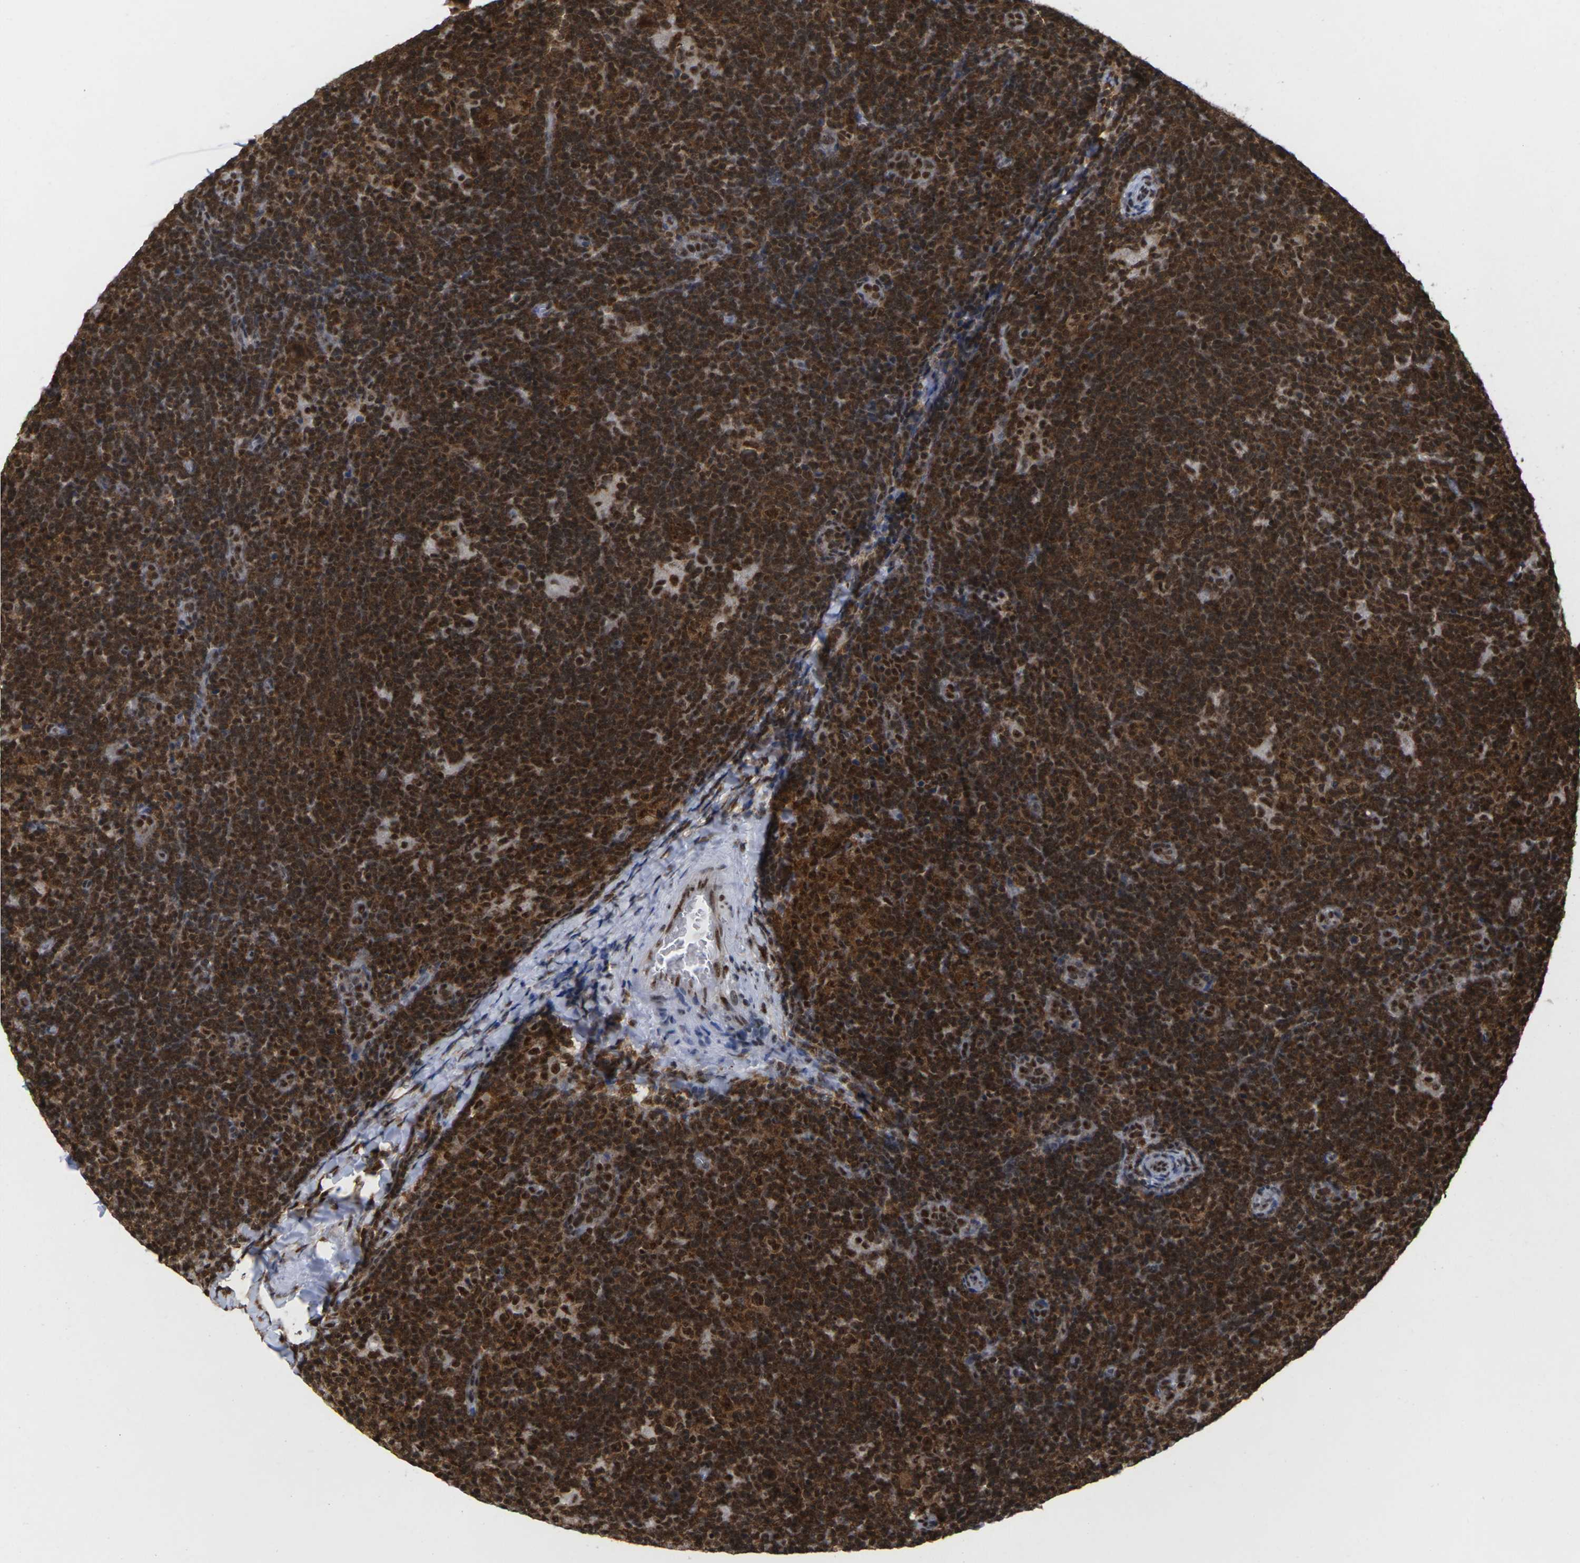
{"staining": {"intensity": "strong", "quantity": ">75%", "location": "nuclear"}, "tissue": "lymphoma", "cell_type": "Tumor cells", "image_type": "cancer", "snomed": [{"axis": "morphology", "description": "Malignant lymphoma, non-Hodgkin's type, High grade"}, {"axis": "topography", "description": "Lymph node"}], "caption": "High-magnification brightfield microscopy of high-grade malignant lymphoma, non-Hodgkin's type stained with DAB (brown) and counterstained with hematoxylin (blue). tumor cells exhibit strong nuclear expression is identified in about>75% of cells. The protein is shown in brown color, while the nuclei are stained blue.", "gene": "MAGOH", "patient": {"sex": "female", "age": 73}}